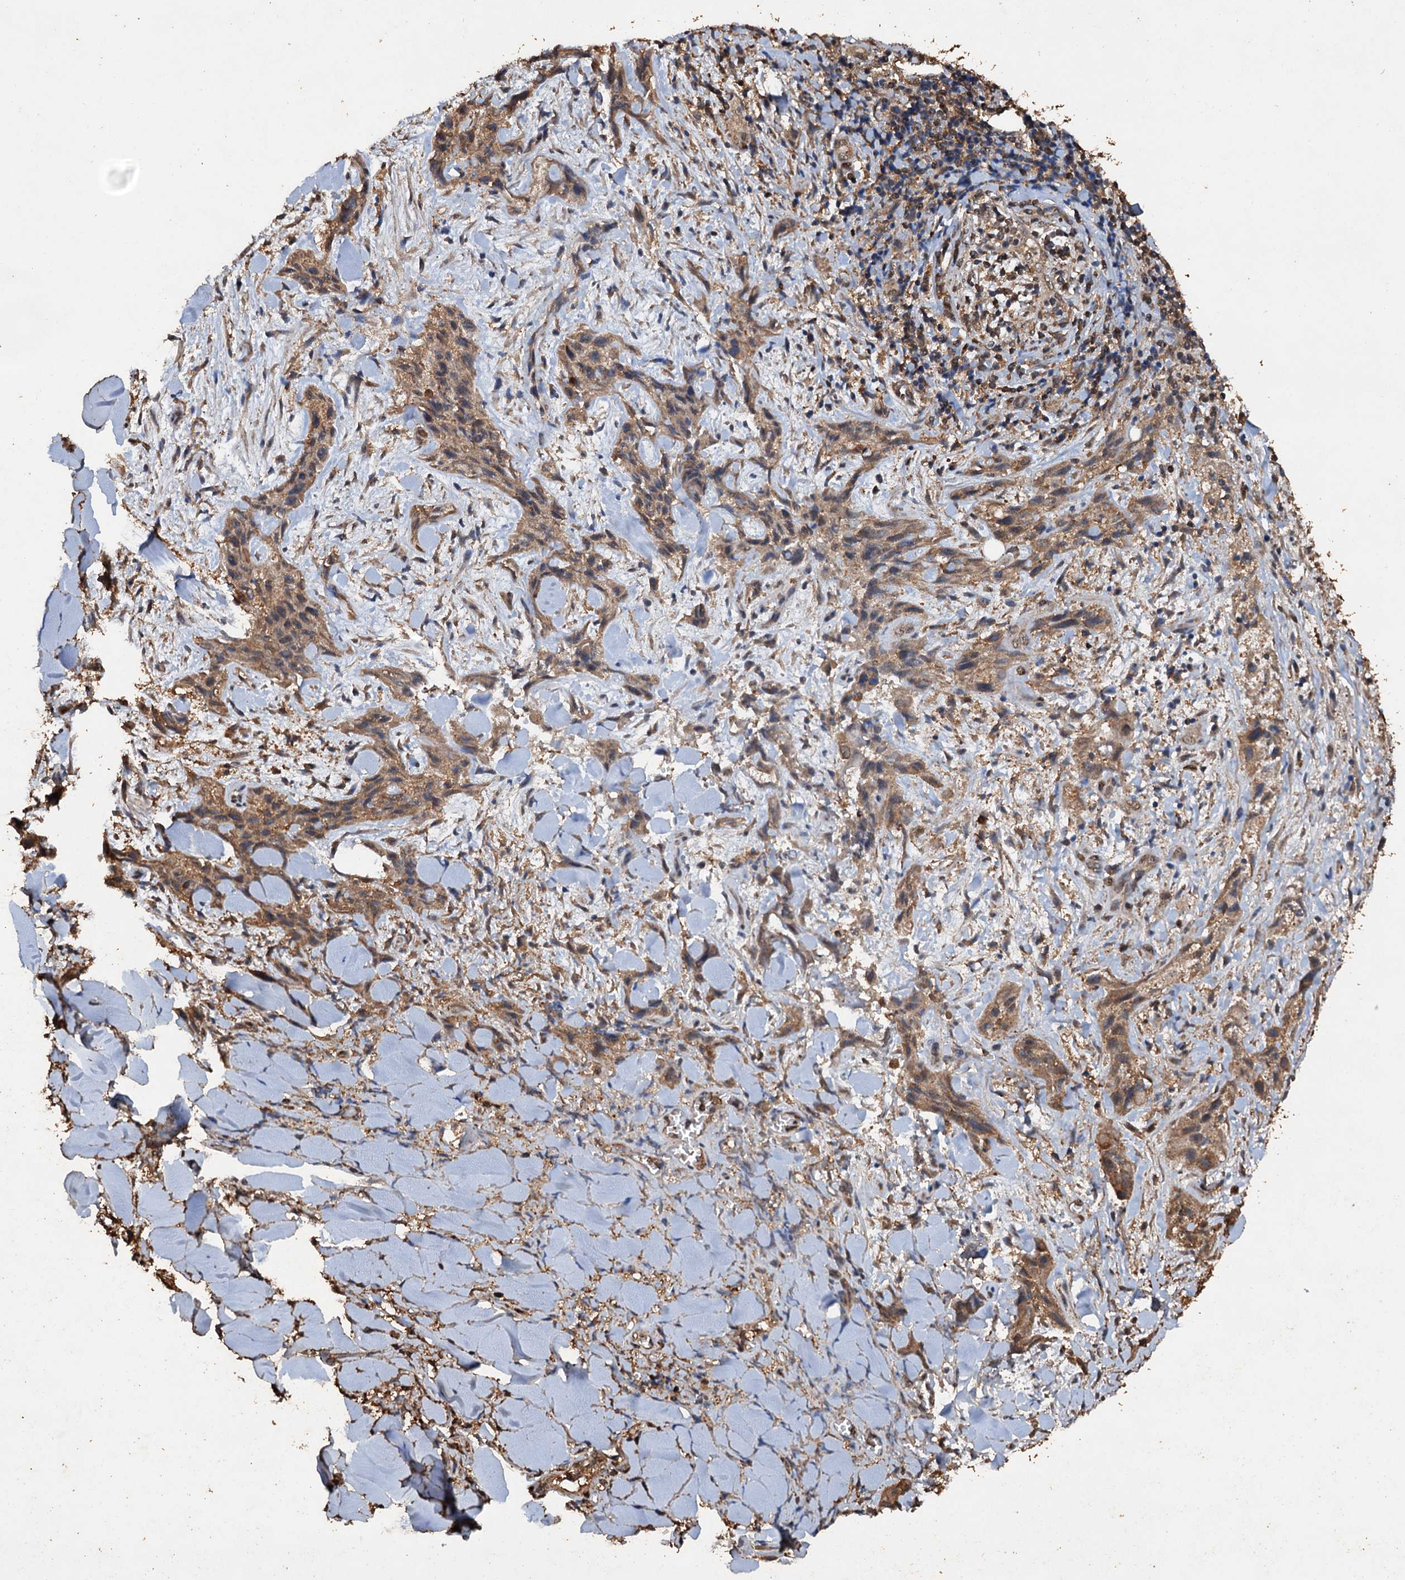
{"staining": {"intensity": "moderate", "quantity": ">75%", "location": "cytoplasmic/membranous,nuclear"}, "tissue": "skin cancer", "cell_type": "Tumor cells", "image_type": "cancer", "snomed": [{"axis": "morphology", "description": "Squamous cell carcinoma, NOS"}, {"axis": "topography", "description": "Skin"}, {"axis": "topography", "description": "Subcutis"}], "caption": "This image reveals IHC staining of human skin cancer, with medium moderate cytoplasmic/membranous and nuclear expression in approximately >75% of tumor cells.", "gene": "PSMD9", "patient": {"sex": "male", "age": 73}}